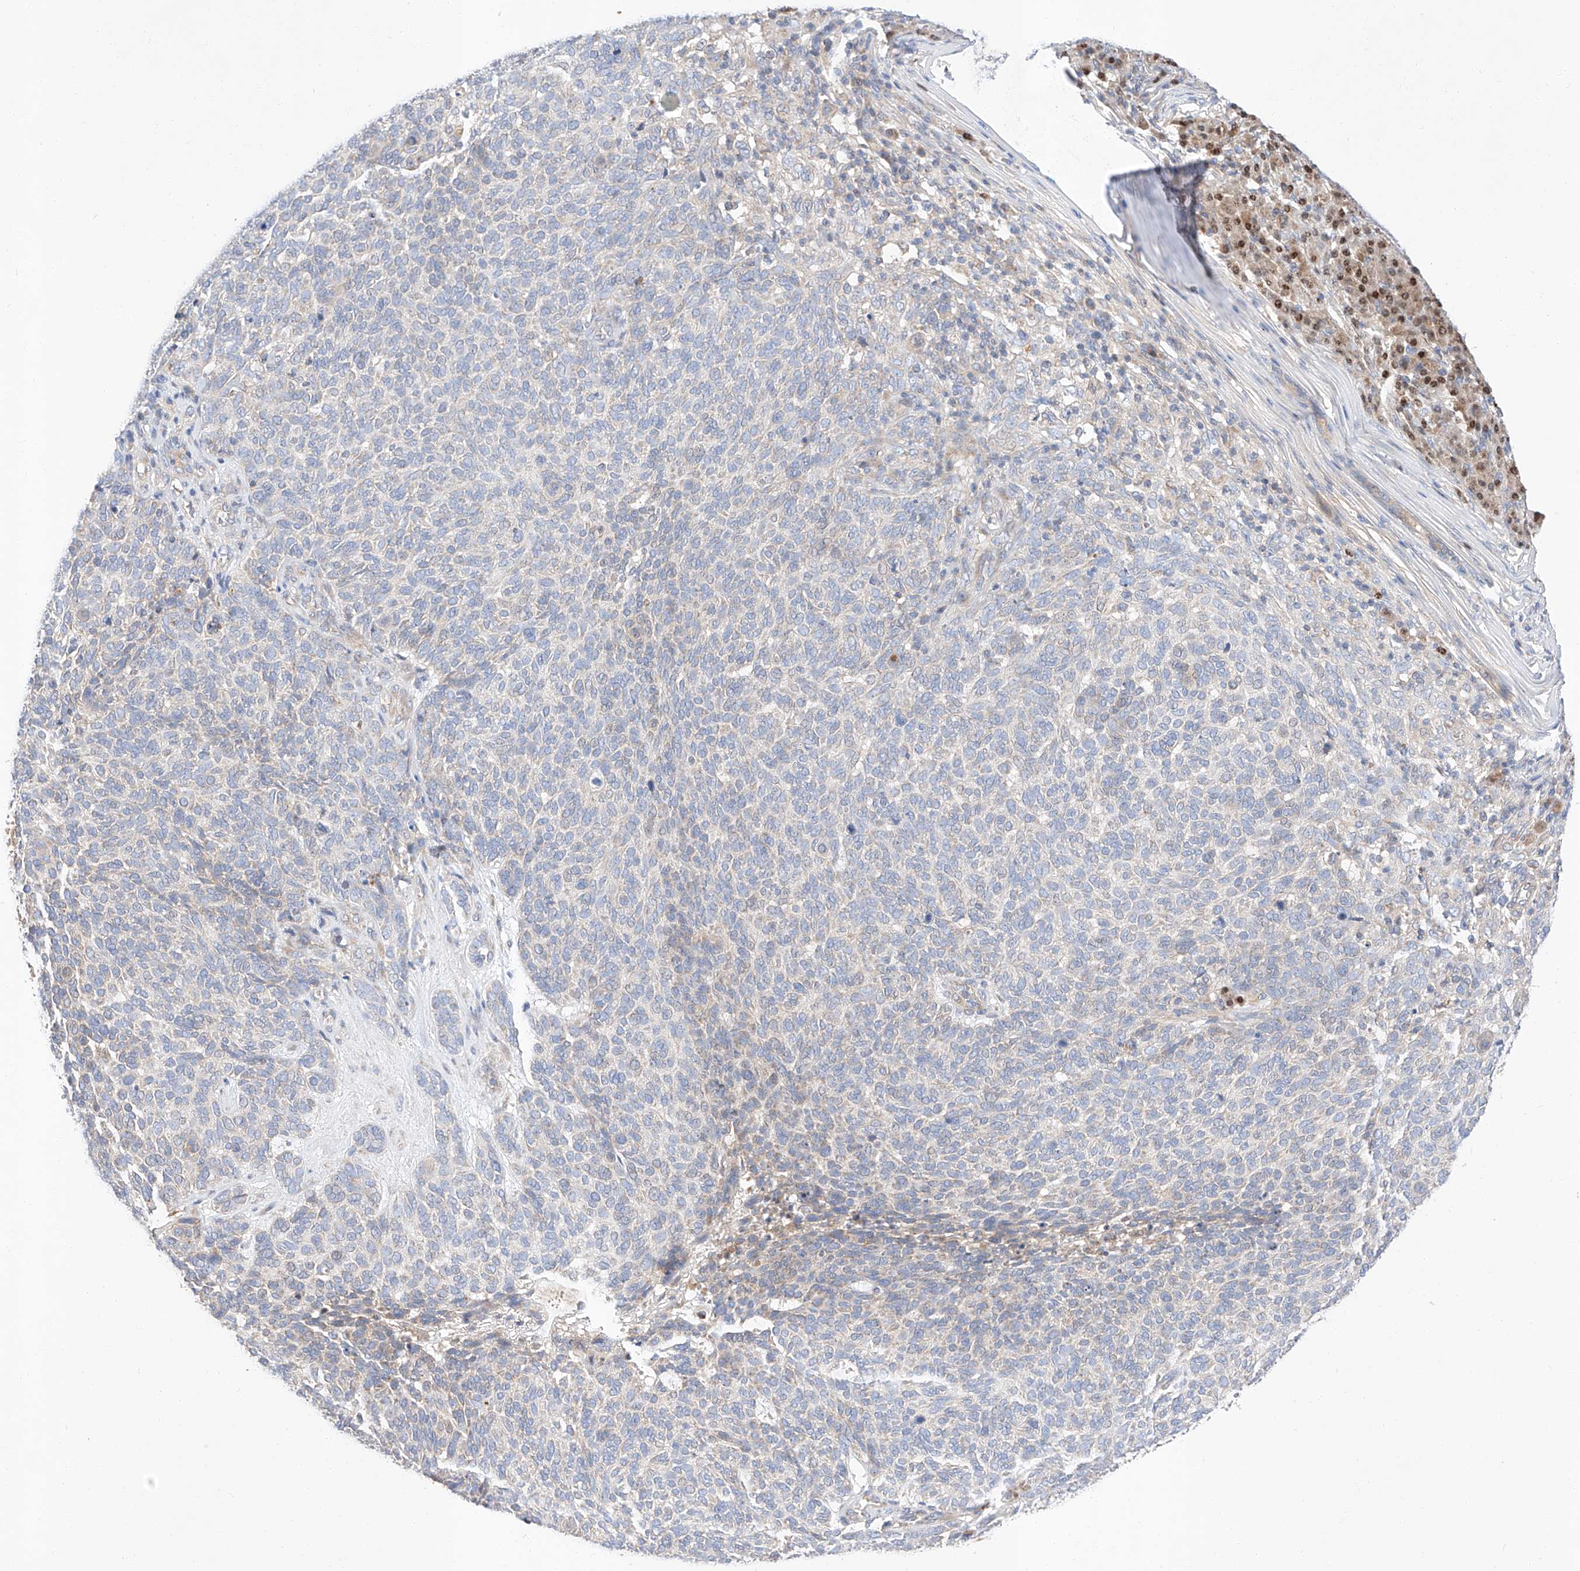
{"staining": {"intensity": "weak", "quantity": "<25%", "location": "cytoplasmic/membranous"}, "tissue": "skin cancer", "cell_type": "Tumor cells", "image_type": "cancer", "snomed": [{"axis": "morphology", "description": "Squamous cell carcinoma, NOS"}, {"axis": "topography", "description": "Skin"}], "caption": "IHC image of neoplastic tissue: skin cancer (squamous cell carcinoma) stained with DAB displays no significant protein expression in tumor cells.", "gene": "C6orf118", "patient": {"sex": "female", "age": 90}}